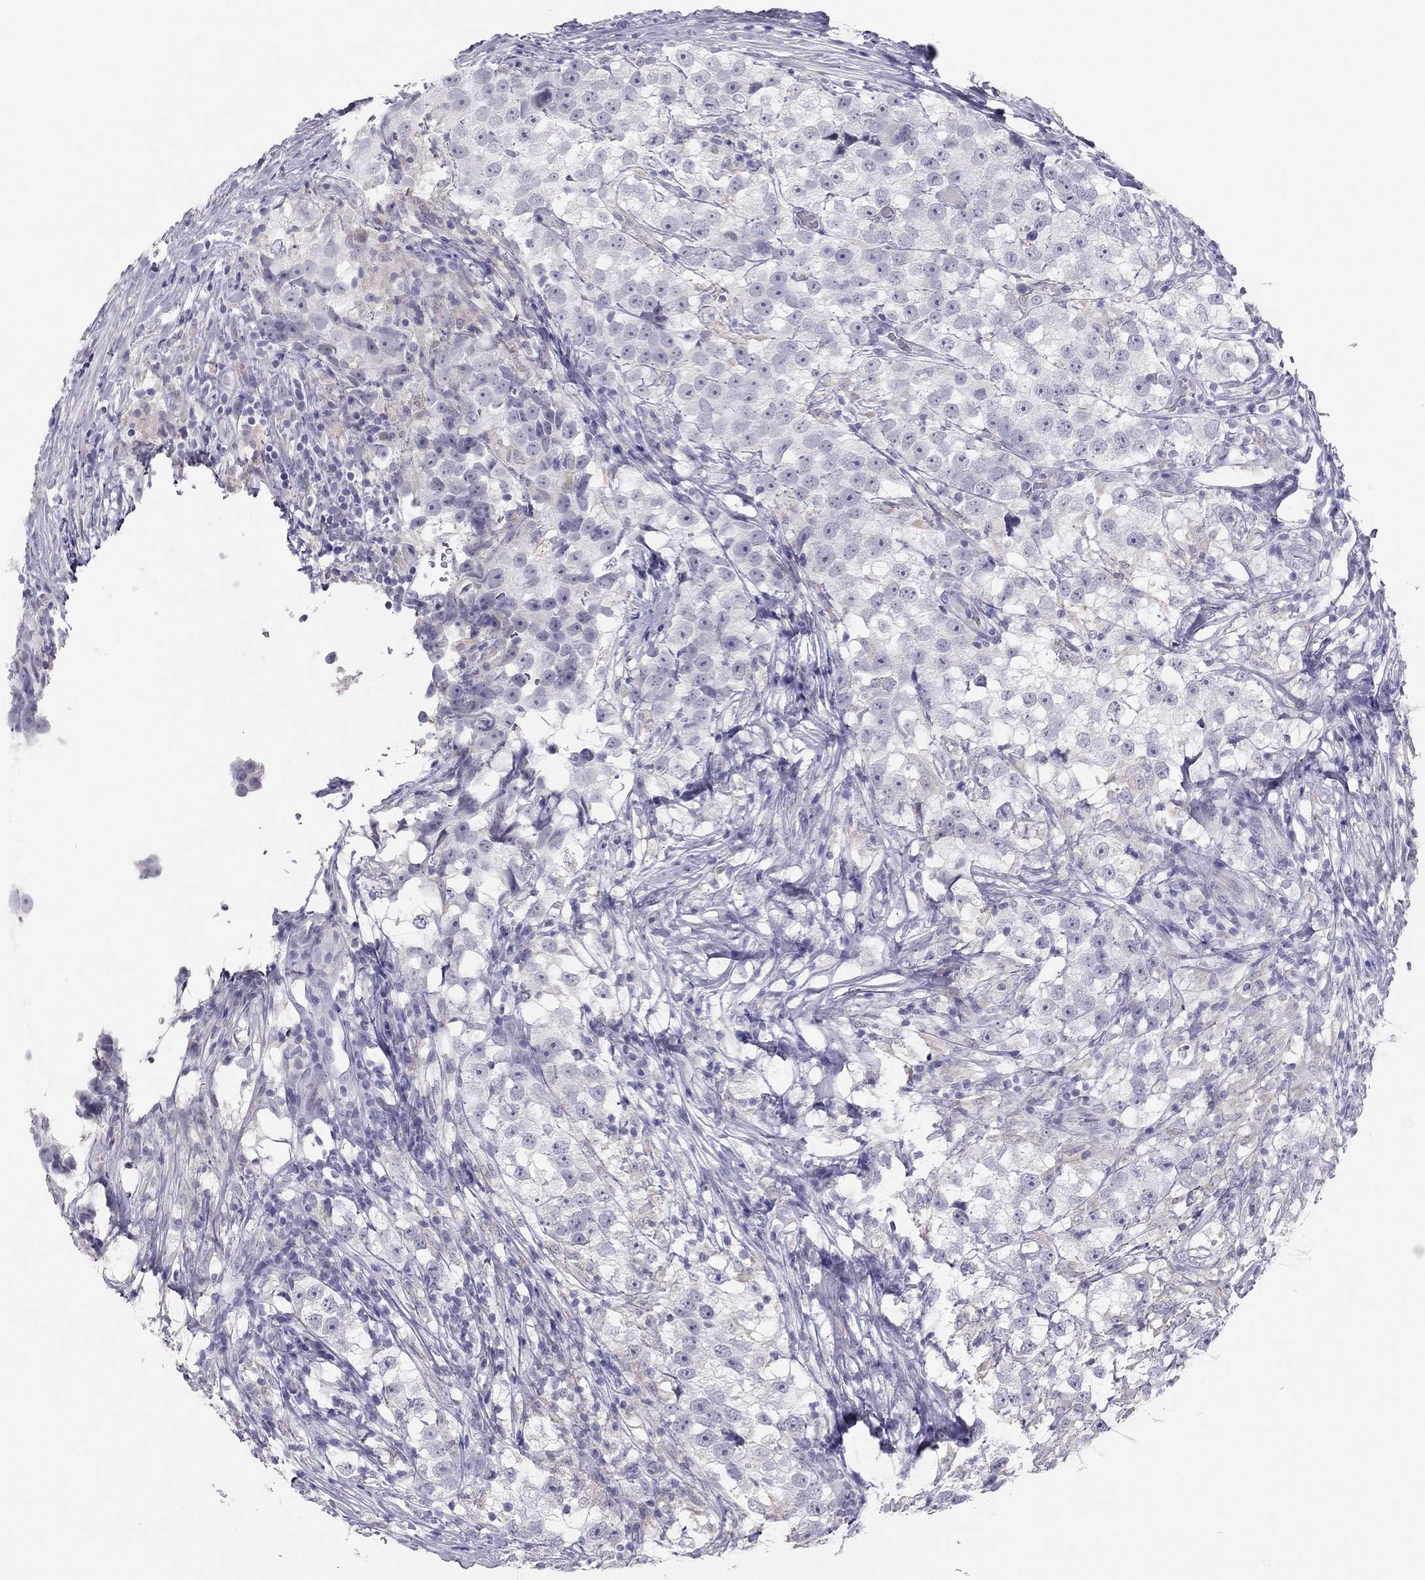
{"staining": {"intensity": "negative", "quantity": "none", "location": "none"}, "tissue": "testis cancer", "cell_type": "Tumor cells", "image_type": "cancer", "snomed": [{"axis": "morphology", "description": "Seminoma, NOS"}, {"axis": "topography", "description": "Testis"}], "caption": "This is a micrograph of immunohistochemistry staining of testis cancer, which shows no expression in tumor cells.", "gene": "SPATA12", "patient": {"sex": "male", "age": 46}}